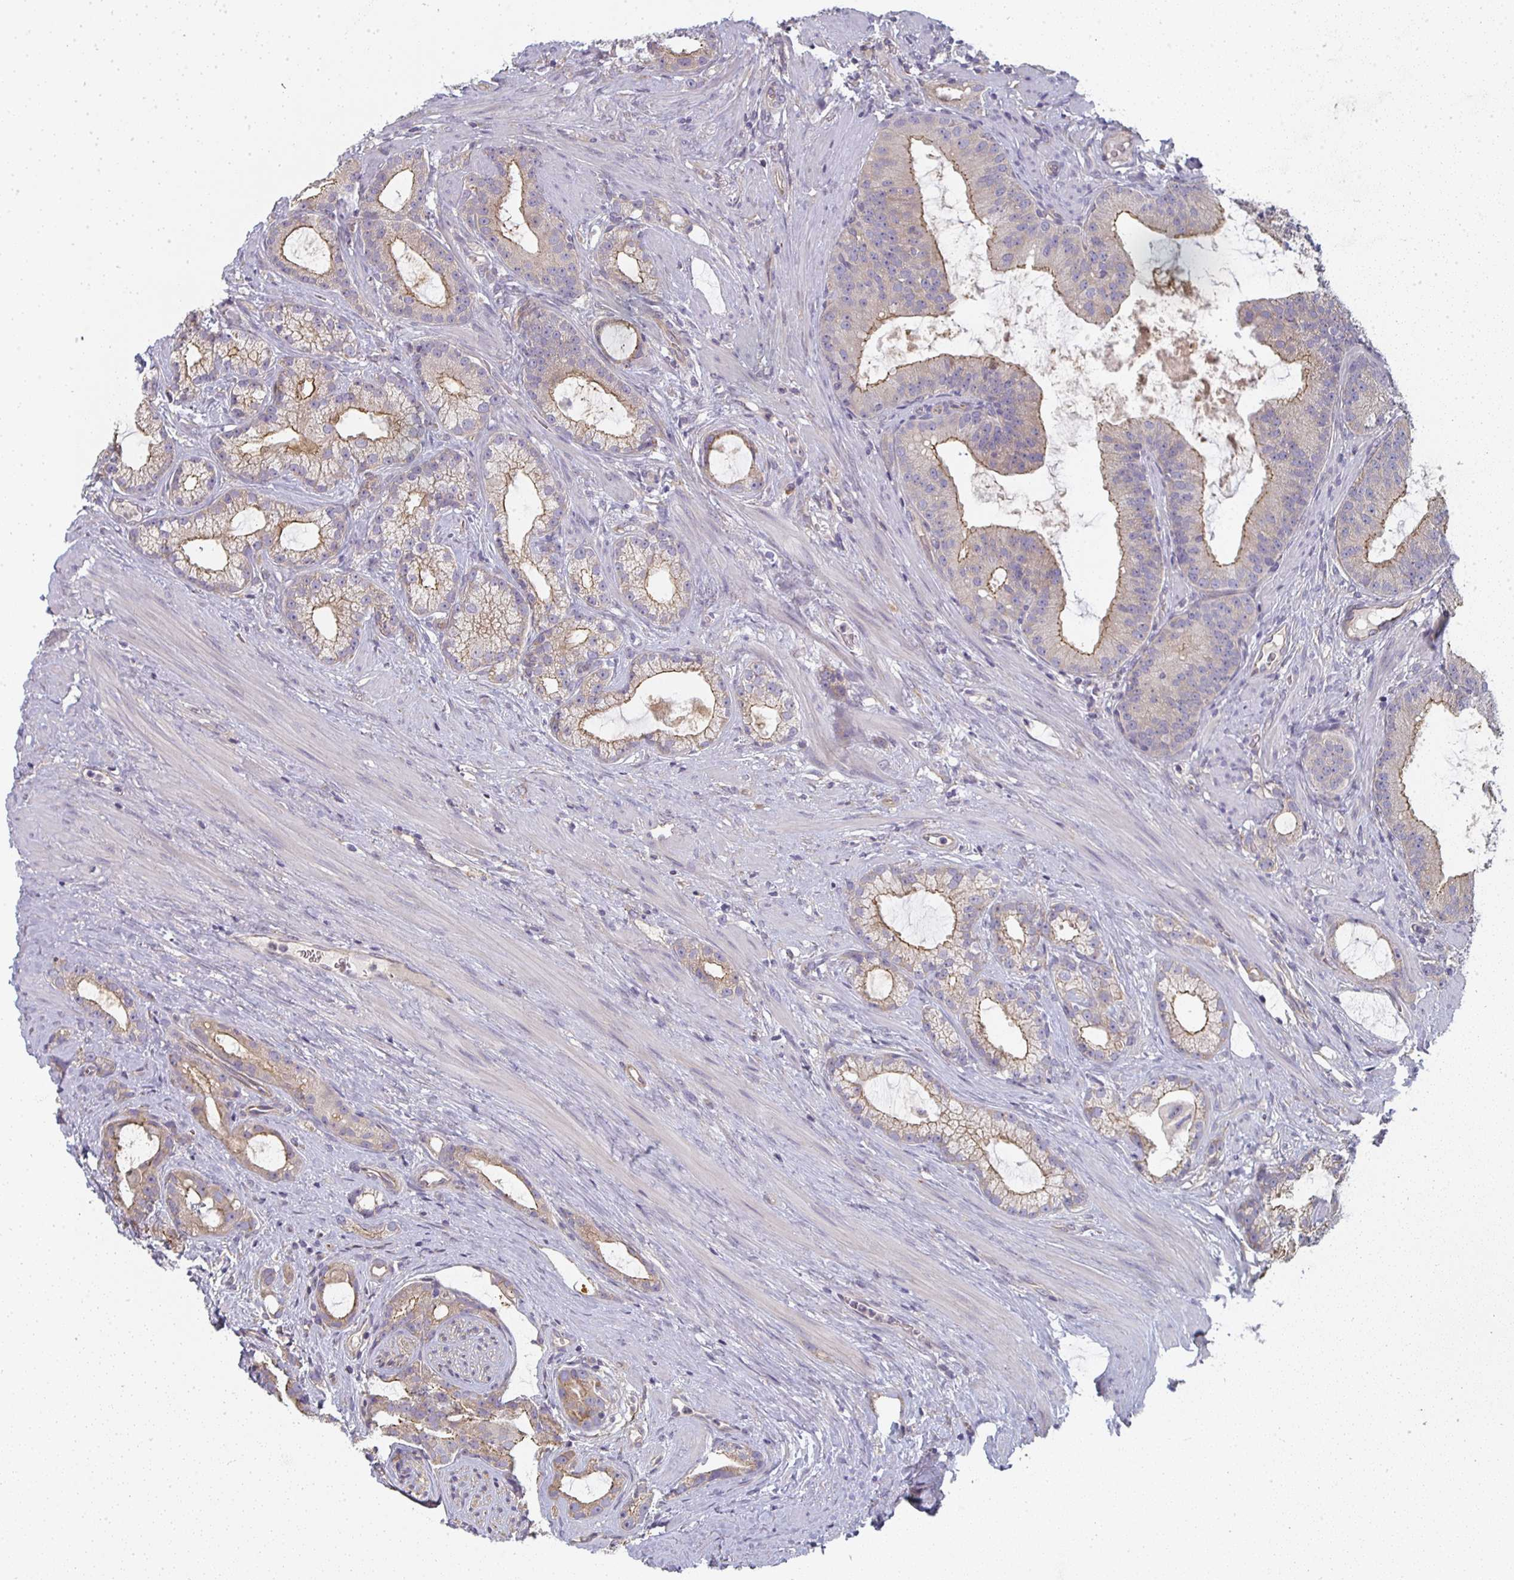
{"staining": {"intensity": "moderate", "quantity": "<25%", "location": "cytoplasmic/membranous"}, "tissue": "prostate cancer", "cell_type": "Tumor cells", "image_type": "cancer", "snomed": [{"axis": "morphology", "description": "Adenocarcinoma, High grade"}, {"axis": "topography", "description": "Prostate"}], "caption": "Protein expression analysis of human prostate high-grade adenocarcinoma reveals moderate cytoplasmic/membranous positivity in approximately <25% of tumor cells.", "gene": "CTHRC1", "patient": {"sex": "male", "age": 65}}